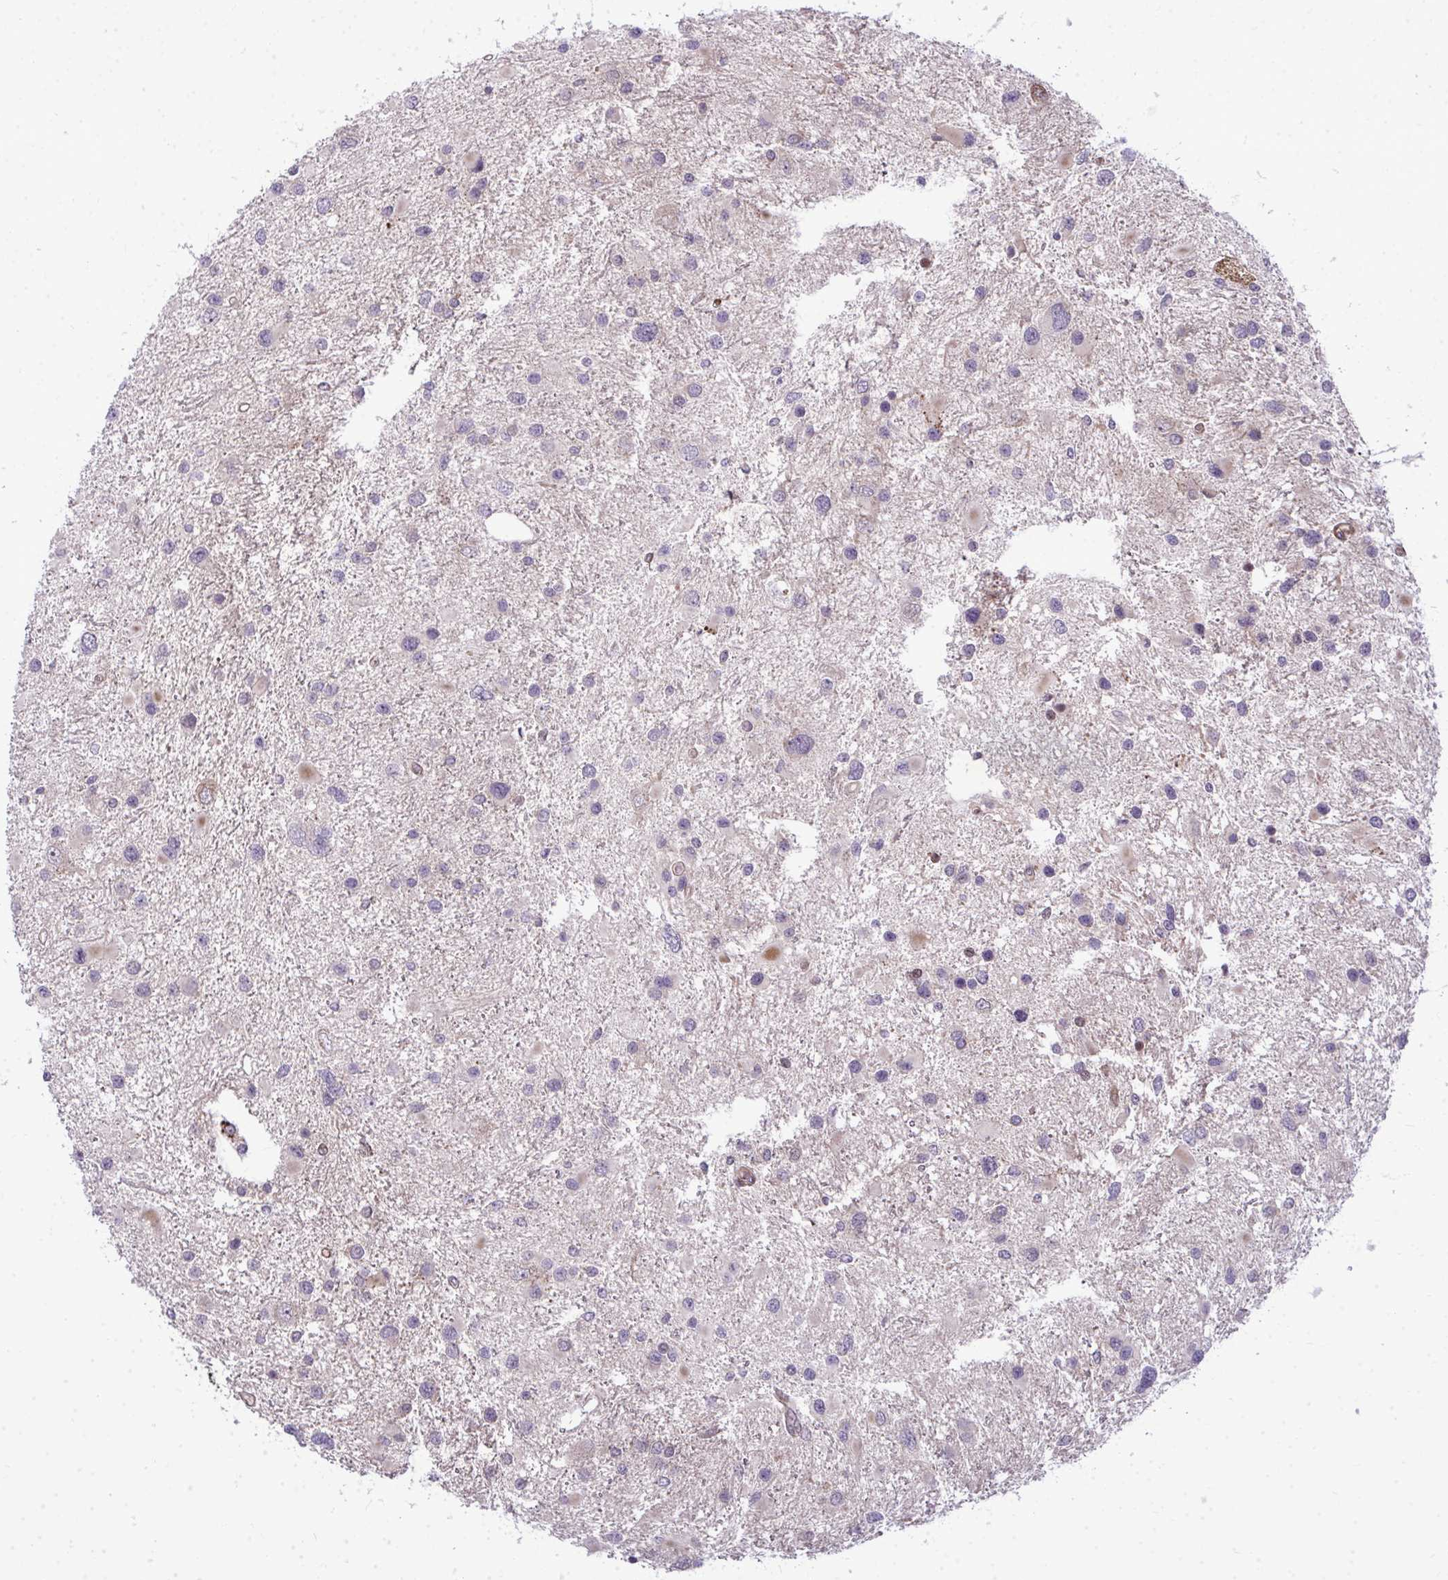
{"staining": {"intensity": "weak", "quantity": "<25%", "location": "cytoplasmic/membranous"}, "tissue": "glioma", "cell_type": "Tumor cells", "image_type": "cancer", "snomed": [{"axis": "morphology", "description": "Glioma, malignant, Low grade"}, {"axis": "topography", "description": "Brain"}], "caption": "Immunohistochemical staining of human malignant glioma (low-grade) shows no significant expression in tumor cells. Brightfield microscopy of immunohistochemistry stained with DAB (brown) and hematoxylin (blue), captured at high magnification.", "gene": "ZSCAN9", "patient": {"sex": "female", "age": 32}}